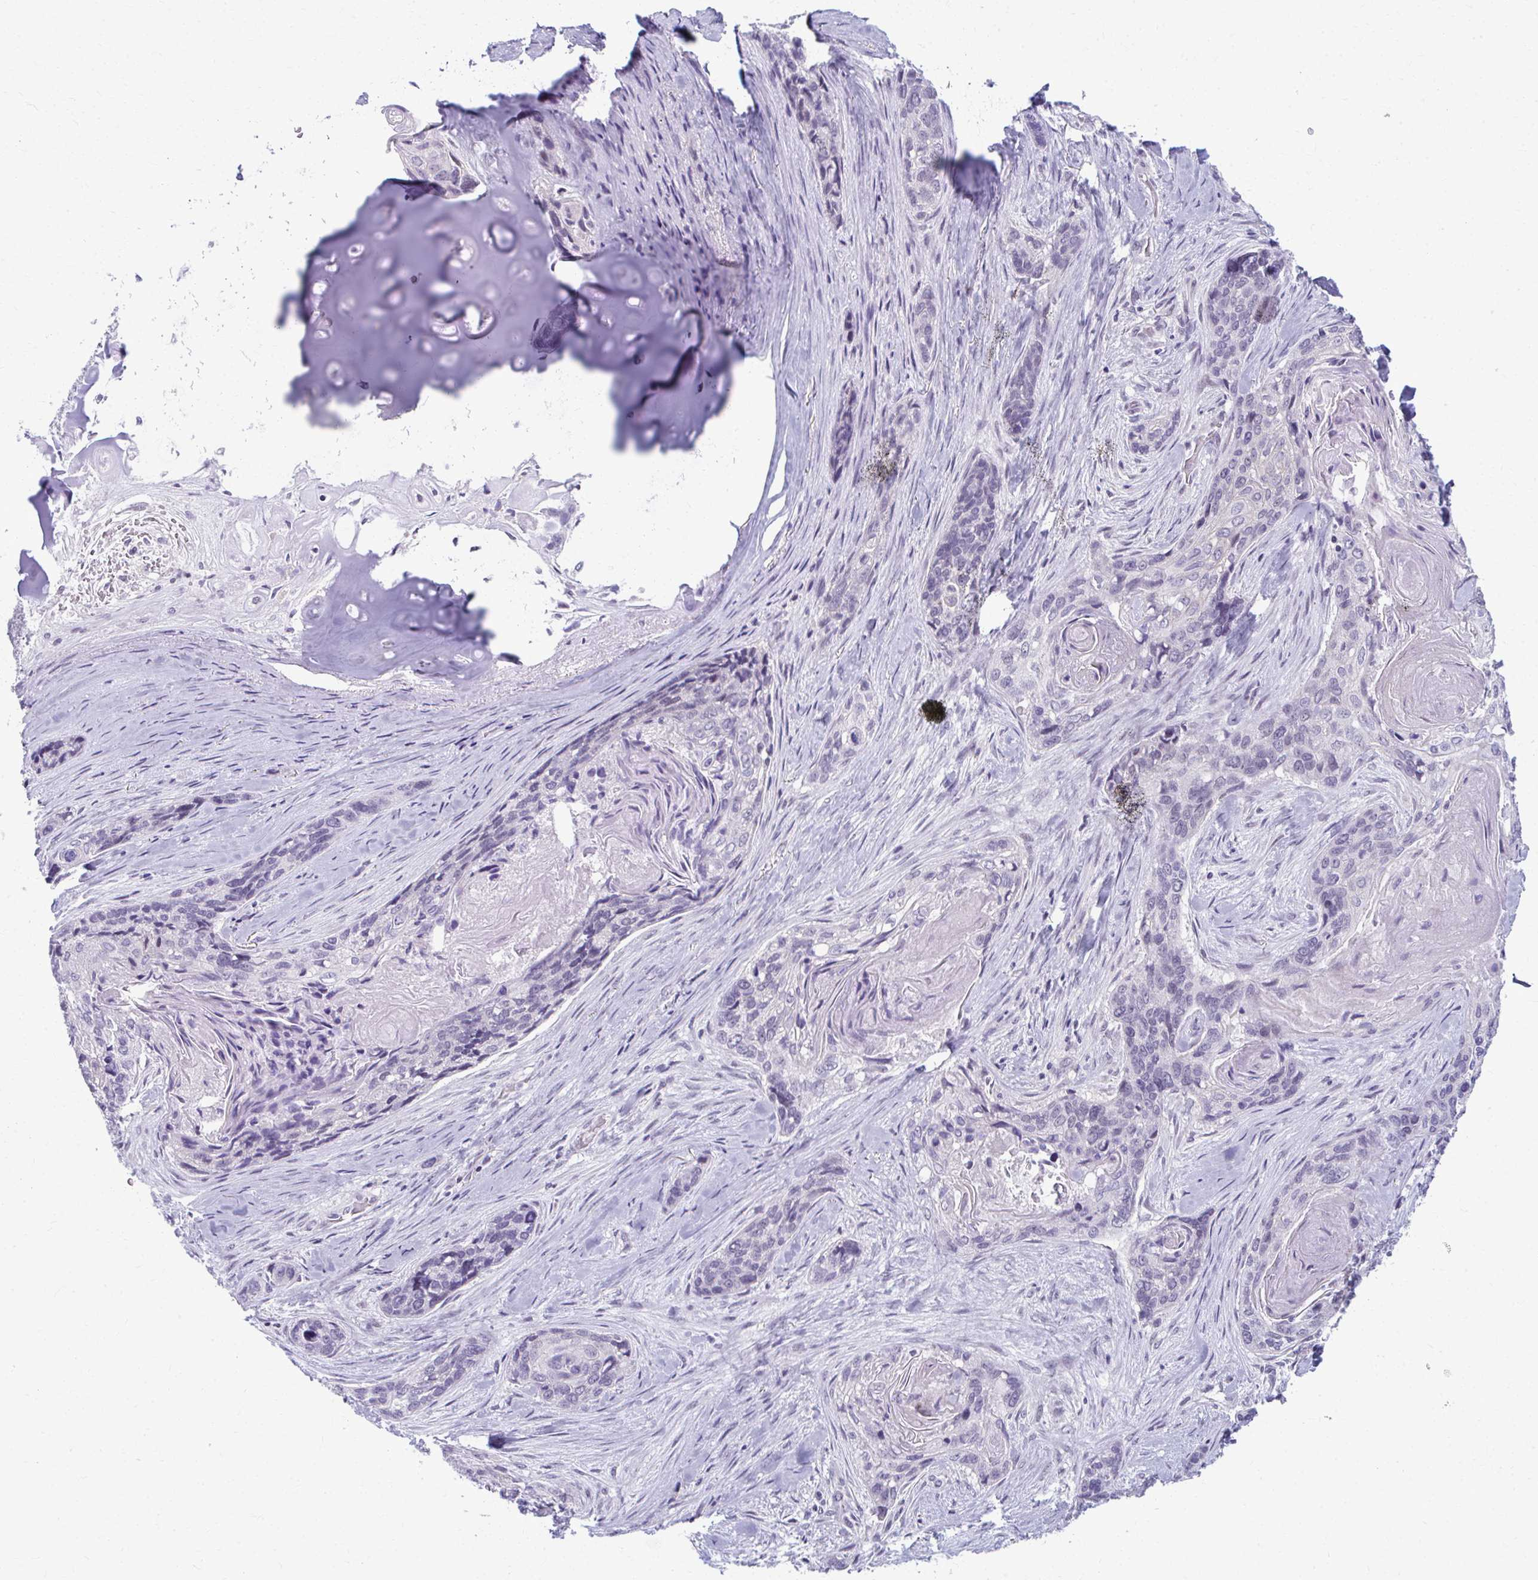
{"staining": {"intensity": "negative", "quantity": "none", "location": "none"}, "tissue": "lung cancer", "cell_type": "Tumor cells", "image_type": "cancer", "snomed": [{"axis": "morphology", "description": "Squamous cell carcinoma, NOS"}, {"axis": "morphology", "description": "Squamous cell carcinoma, metastatic, NOS"}, {"axis": "topography", "description": "Lymph node"}, {"axis": "topography", "description": "Lung"}], "caption": "Immunohistochemistry (IHC) of lung squamous cell carcinoma demonstrates no staining in tumor cells.", "gene": "MAF1", "patient": {"sex": "male", "age": 41}}